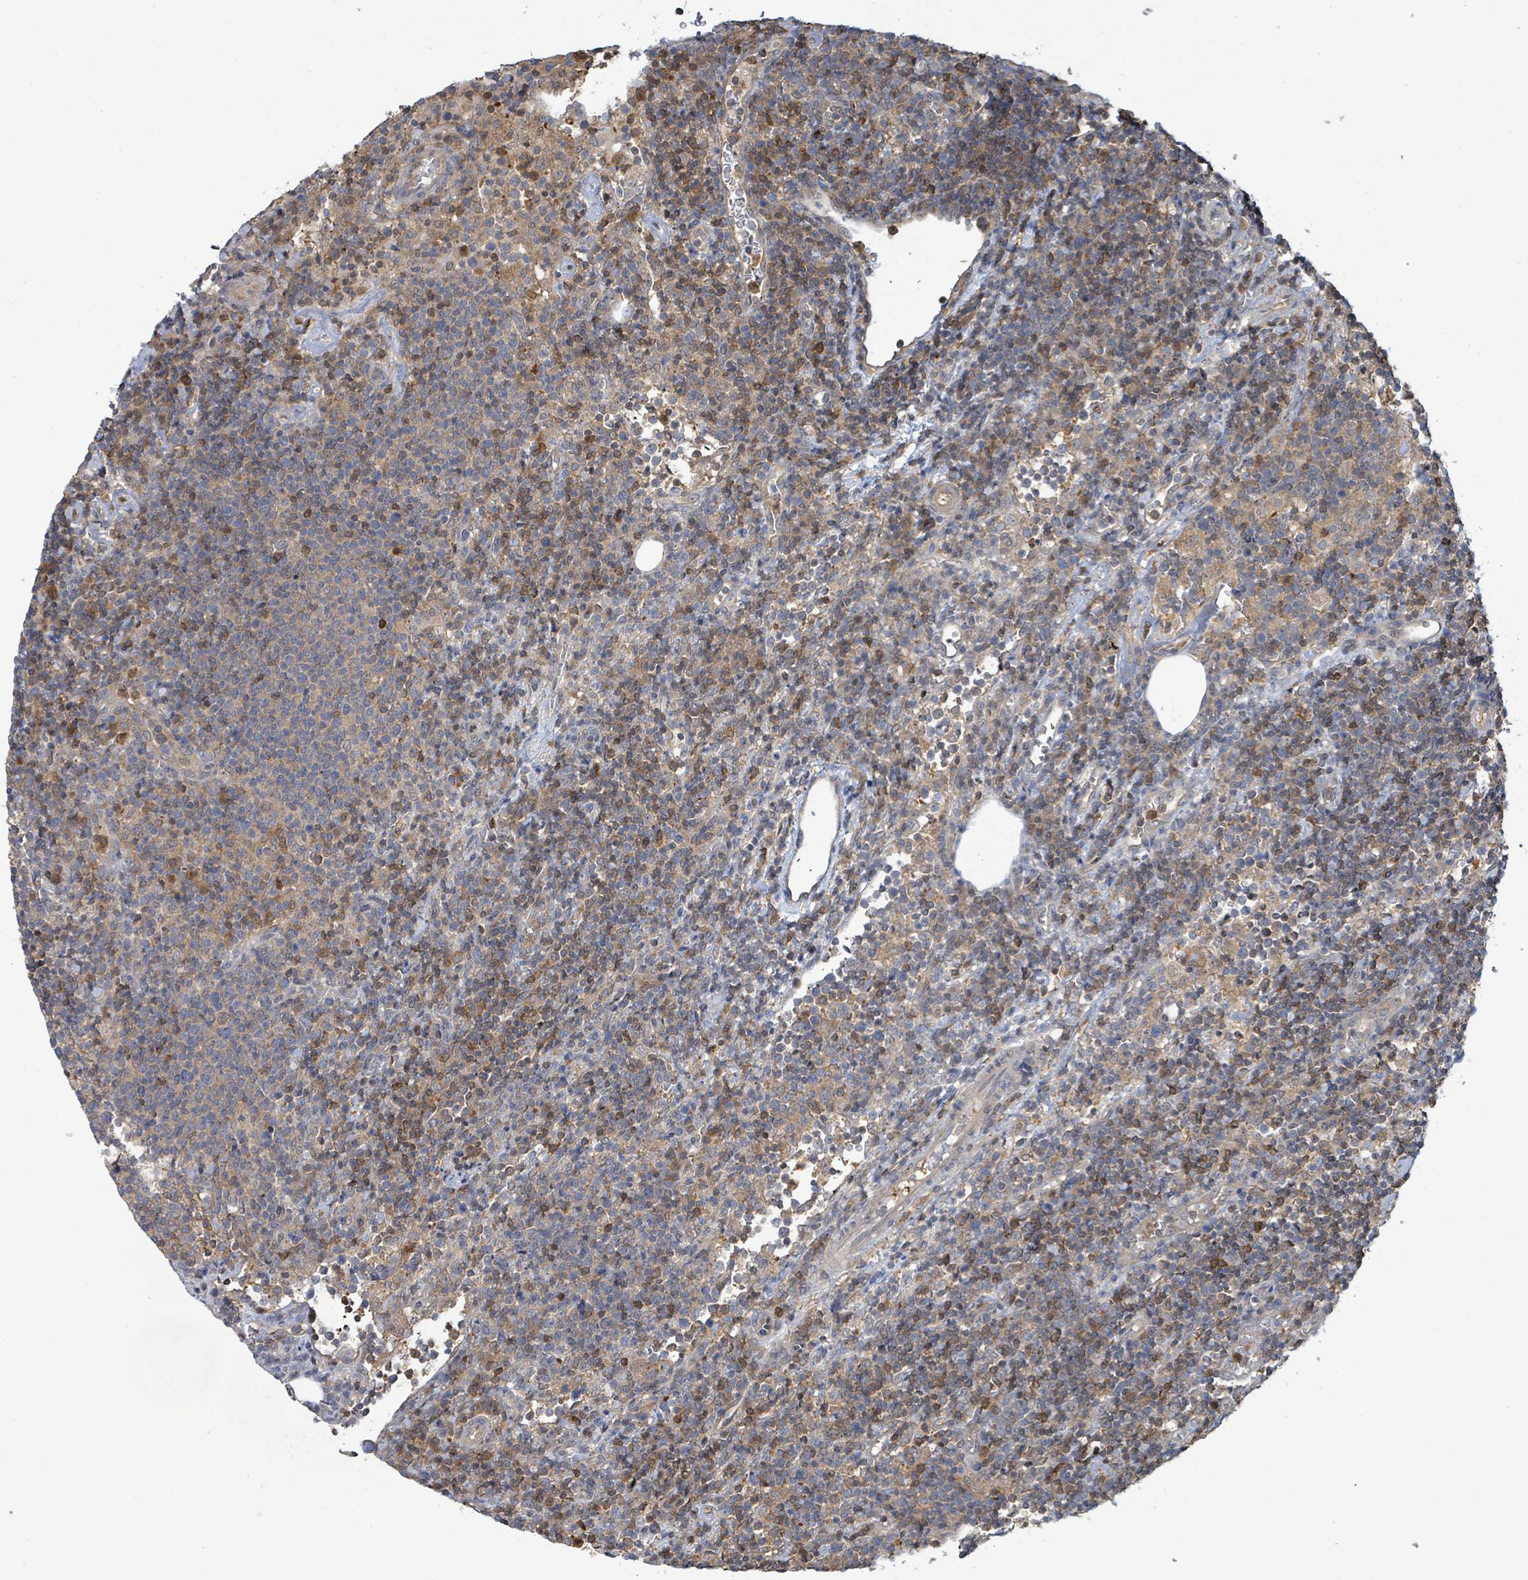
{"staining": {"intensity": "negative", "quantity": "none", "location": "none"}, "tissue": "lymphoma", "cell_type": "Tumor cells", "image_type": "cancer", "snomed": [{"axis": "morphology", "description": "Malignant lymphoma, non-Hodgkin's type, High grade"}, {"axis": "topography", "description": "Lymph node"}], "caption": "High power microscopy micrograph of an immunohistochemistry image of lymphoma, revealing no significant staining in tumor cells.", "gene": "PGAM1", "patient": {"sex": "male", "age": 61}}